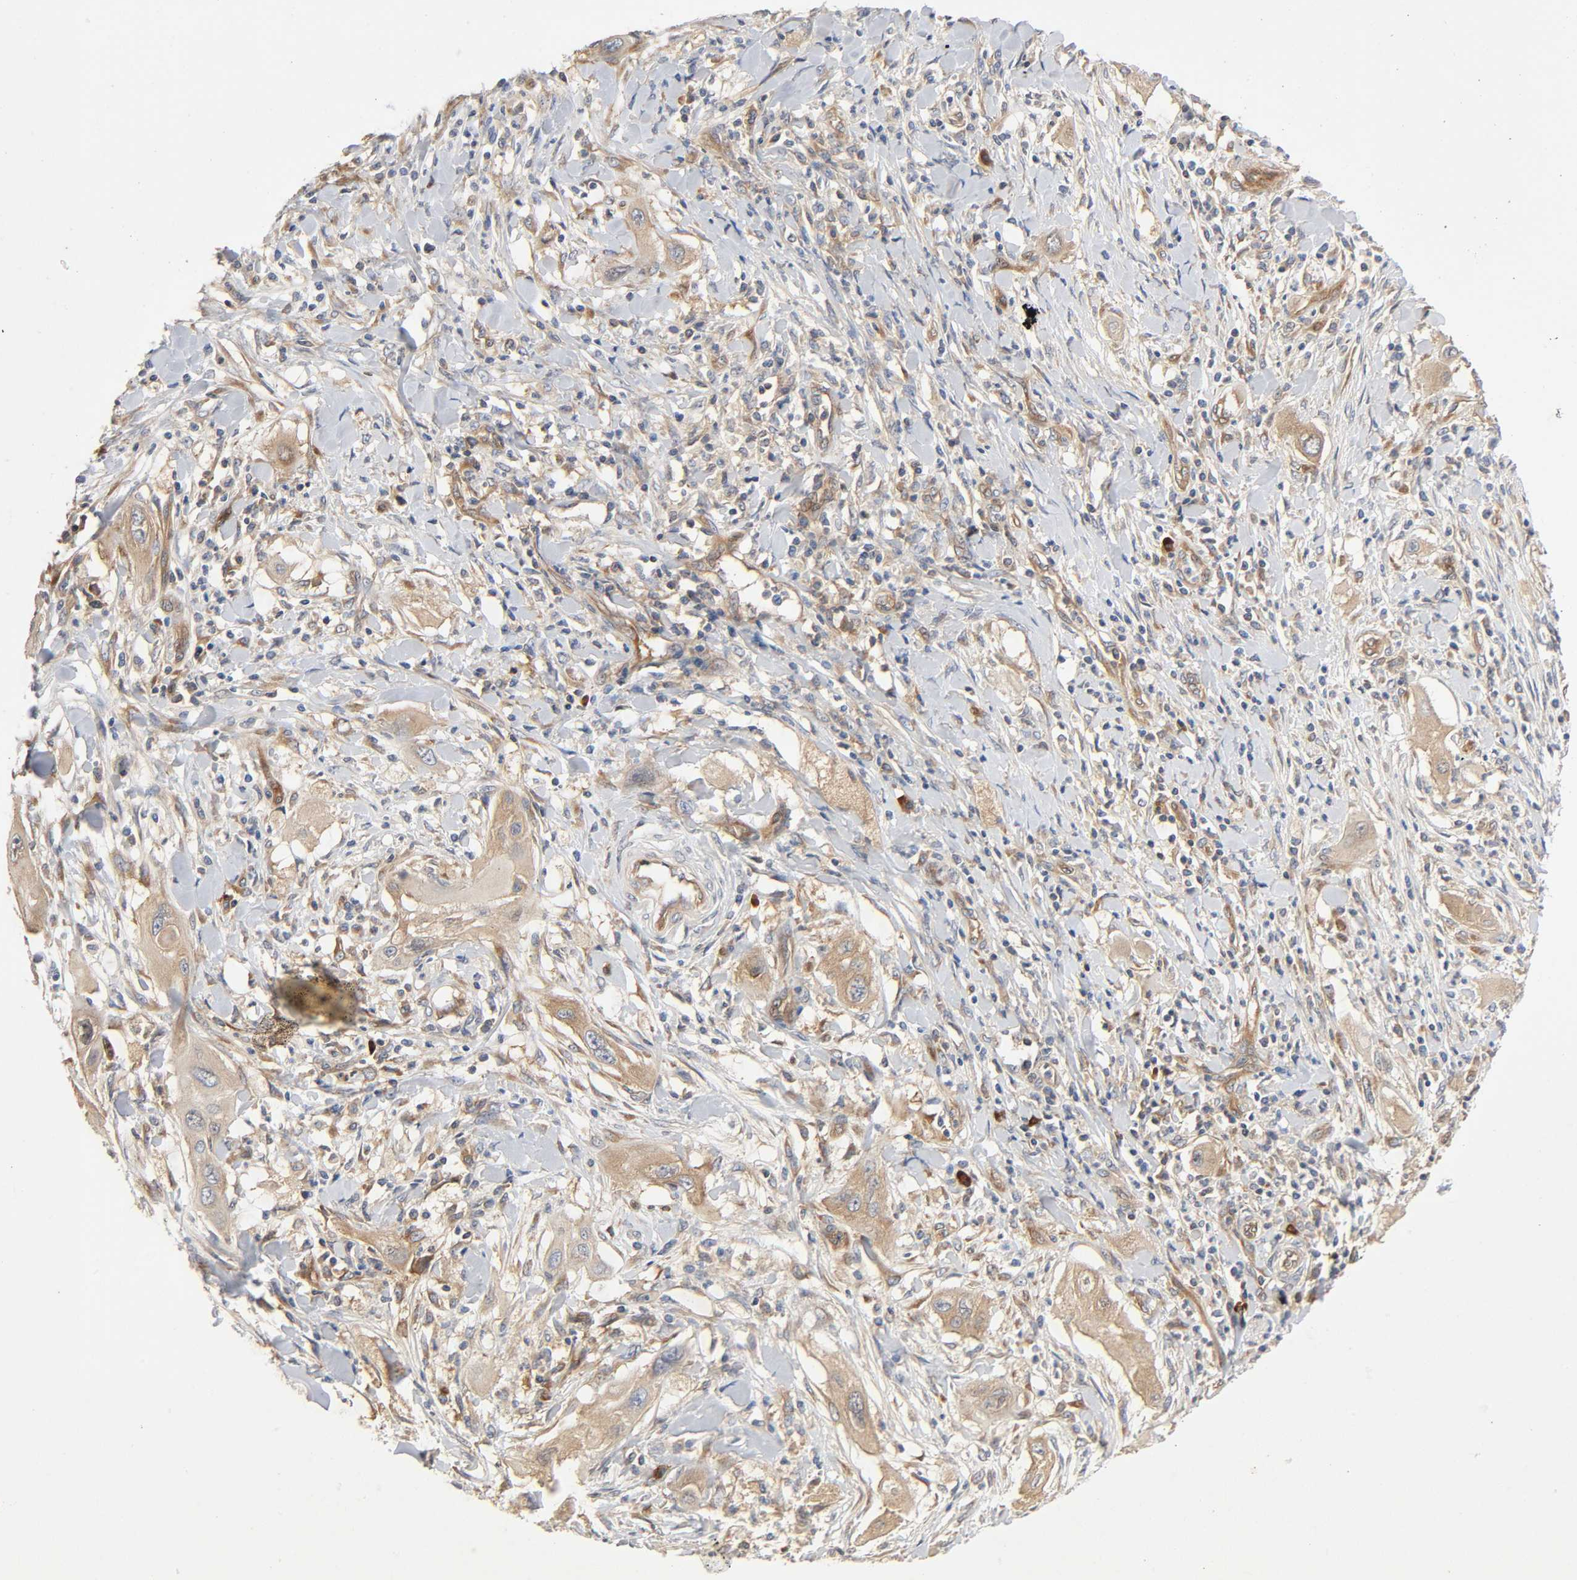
{"staining": {"intensity": "weak", "quantity": ">75%", "location": "cytoplasmic/membranous"}, "tissue": "lung cancer", "cell_type": "Tumor cells", "image_type": "cancer", "snomed": [{"axis": "morphology", "description": "Squamous cell carcinoma, NOS"}, {"axis": "topography", "description": "Lung"}], "caption": "Immunohistochemical staining of lung cancer reveals low levels of weak cytoplasmic/membranous positivity in about >75% of tumor cells. Immunohistochemistry stains the protein in brown and the nuclei are stained blue.", "gene": "SCHIP1", "patient": {"sex": "female", "age": 47}}